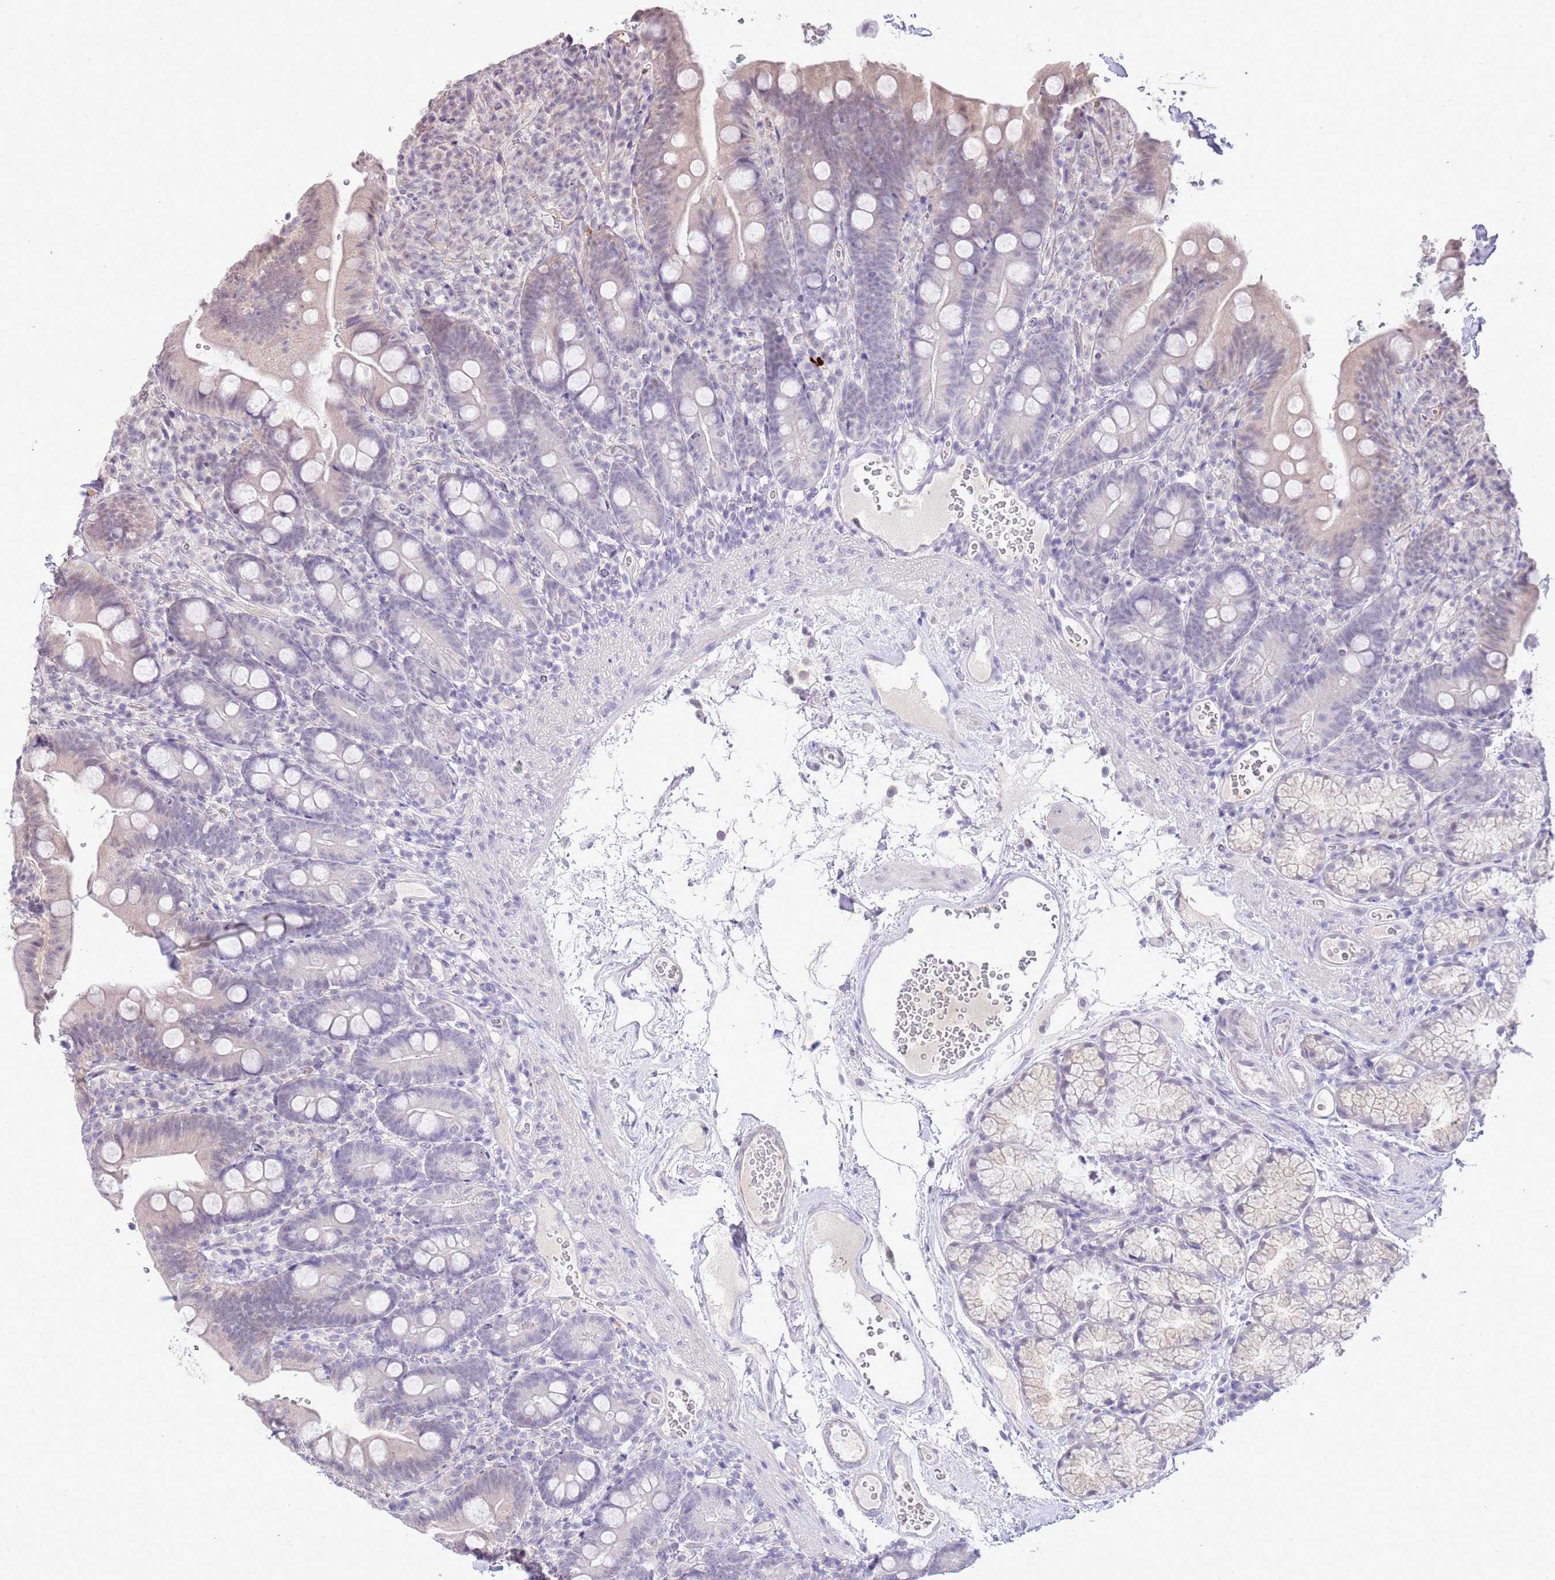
{"staining": {"intensity": "weak", "quantity": "<25%", "location": "cytoplasmic/membranous"}, "tissue": "duodenum", "cell_type": "Glandular cells", "image_type": "normal", "snomed": [{"axis": "morphology", "description": "Normal tissue, NOS"}, {"axis": "topography", "description": "Duodenum"}], "caption": "This micrograph is of benign duodenum stained with IHC to label a protein in brown with the nuclei are counter-stained blue. There is no positivity in glandular cells.", "gene": "MIDN", "patient": {"sex": "female", "age": 67}}